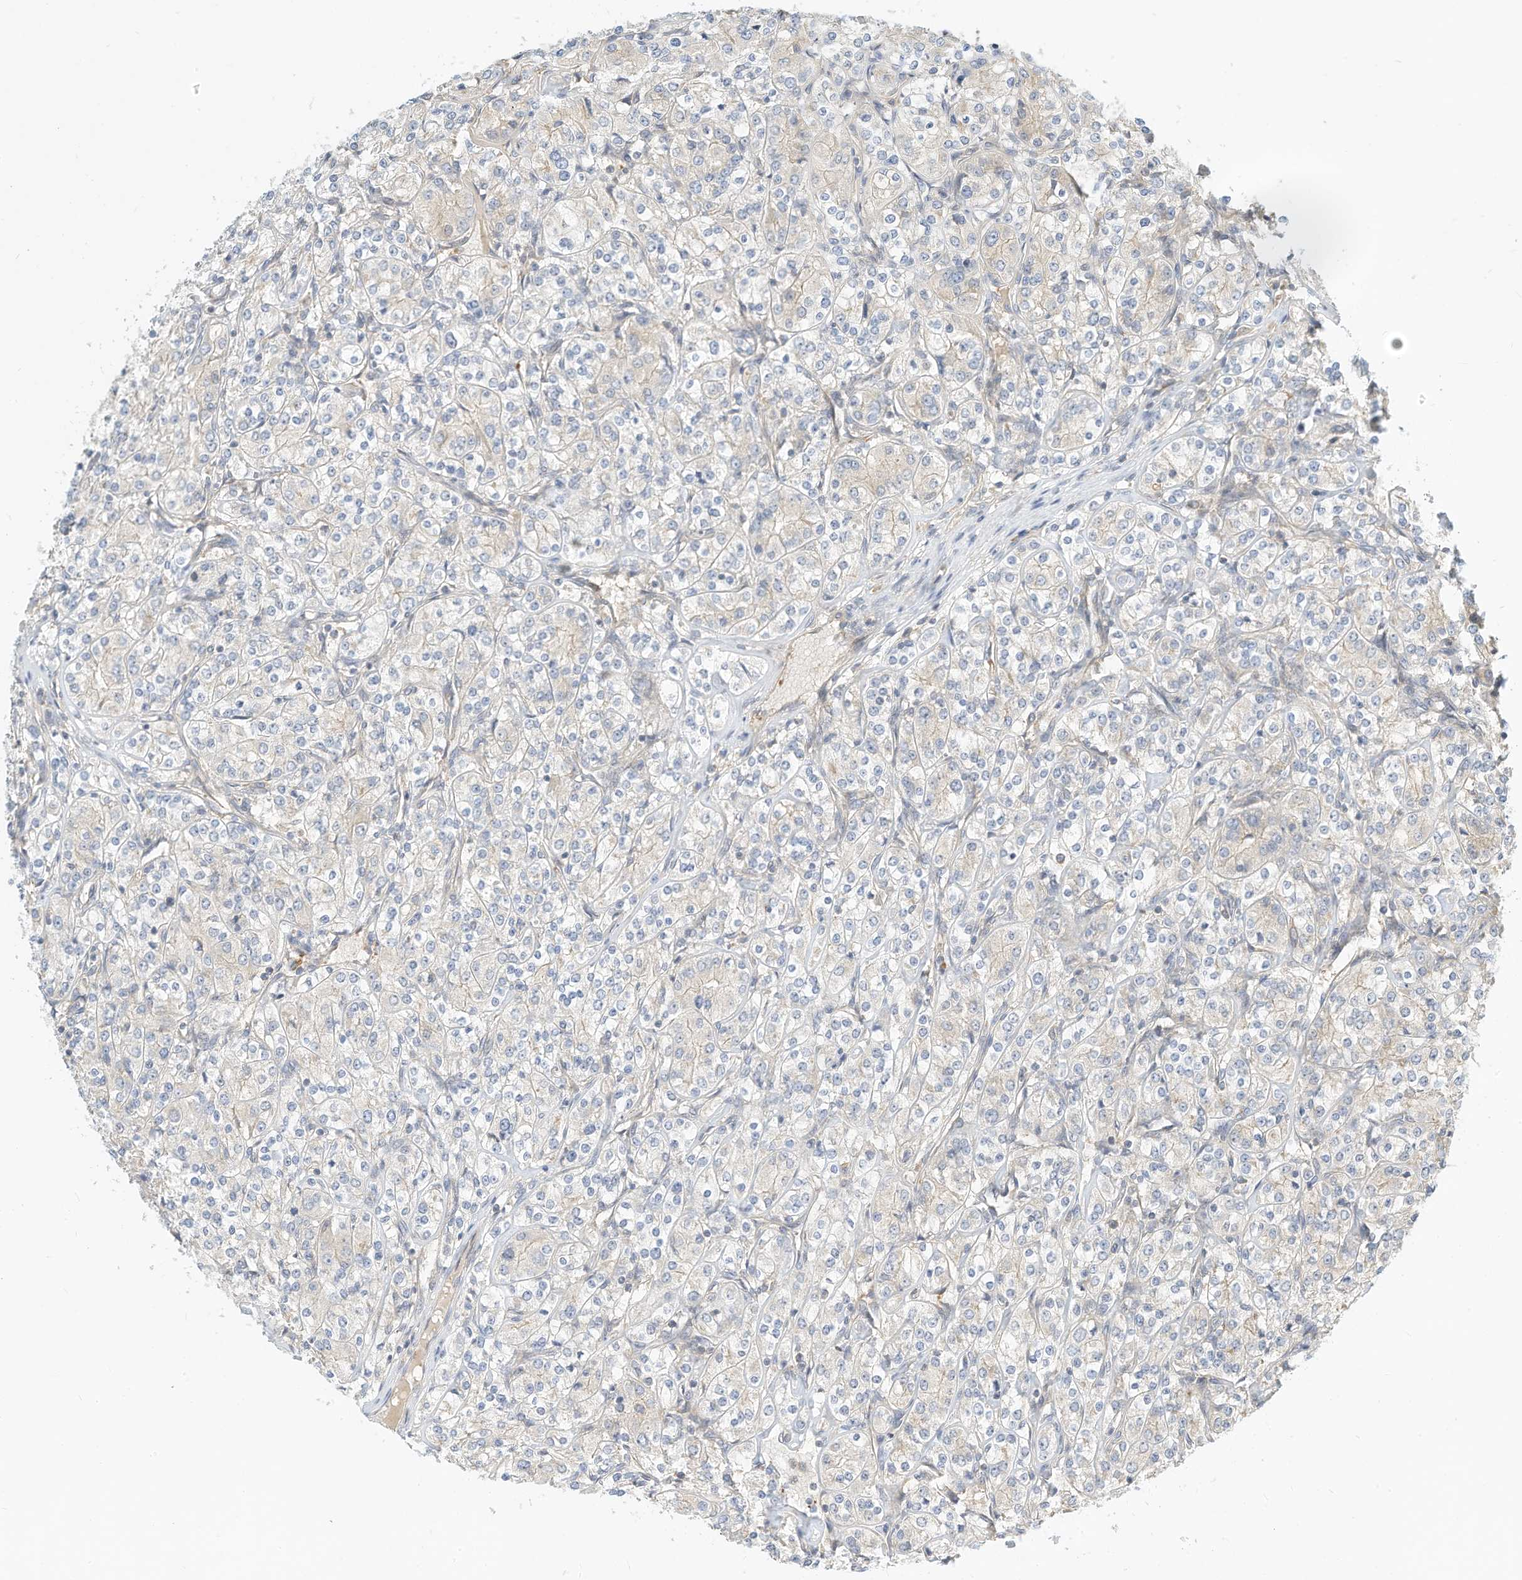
{"staining": {"intensity": "negative", "quantity": "none", "location": "none"}, "tissue": "renal cancer", "cell_type": "Tumor cells", "image_type": "cancer", "snomed": [{"axis": "morphology", "description": "Adenocarcinoma, NOS"}, {"axis": "topography", "description": "Kidney"}], "caption": "A histopathology image of adenocarcinoma (renal) stained for a protein reveals no brown staining in tumor cells.", "gene": "OFD1", "patient": {"sex": "male", "age": 77}}